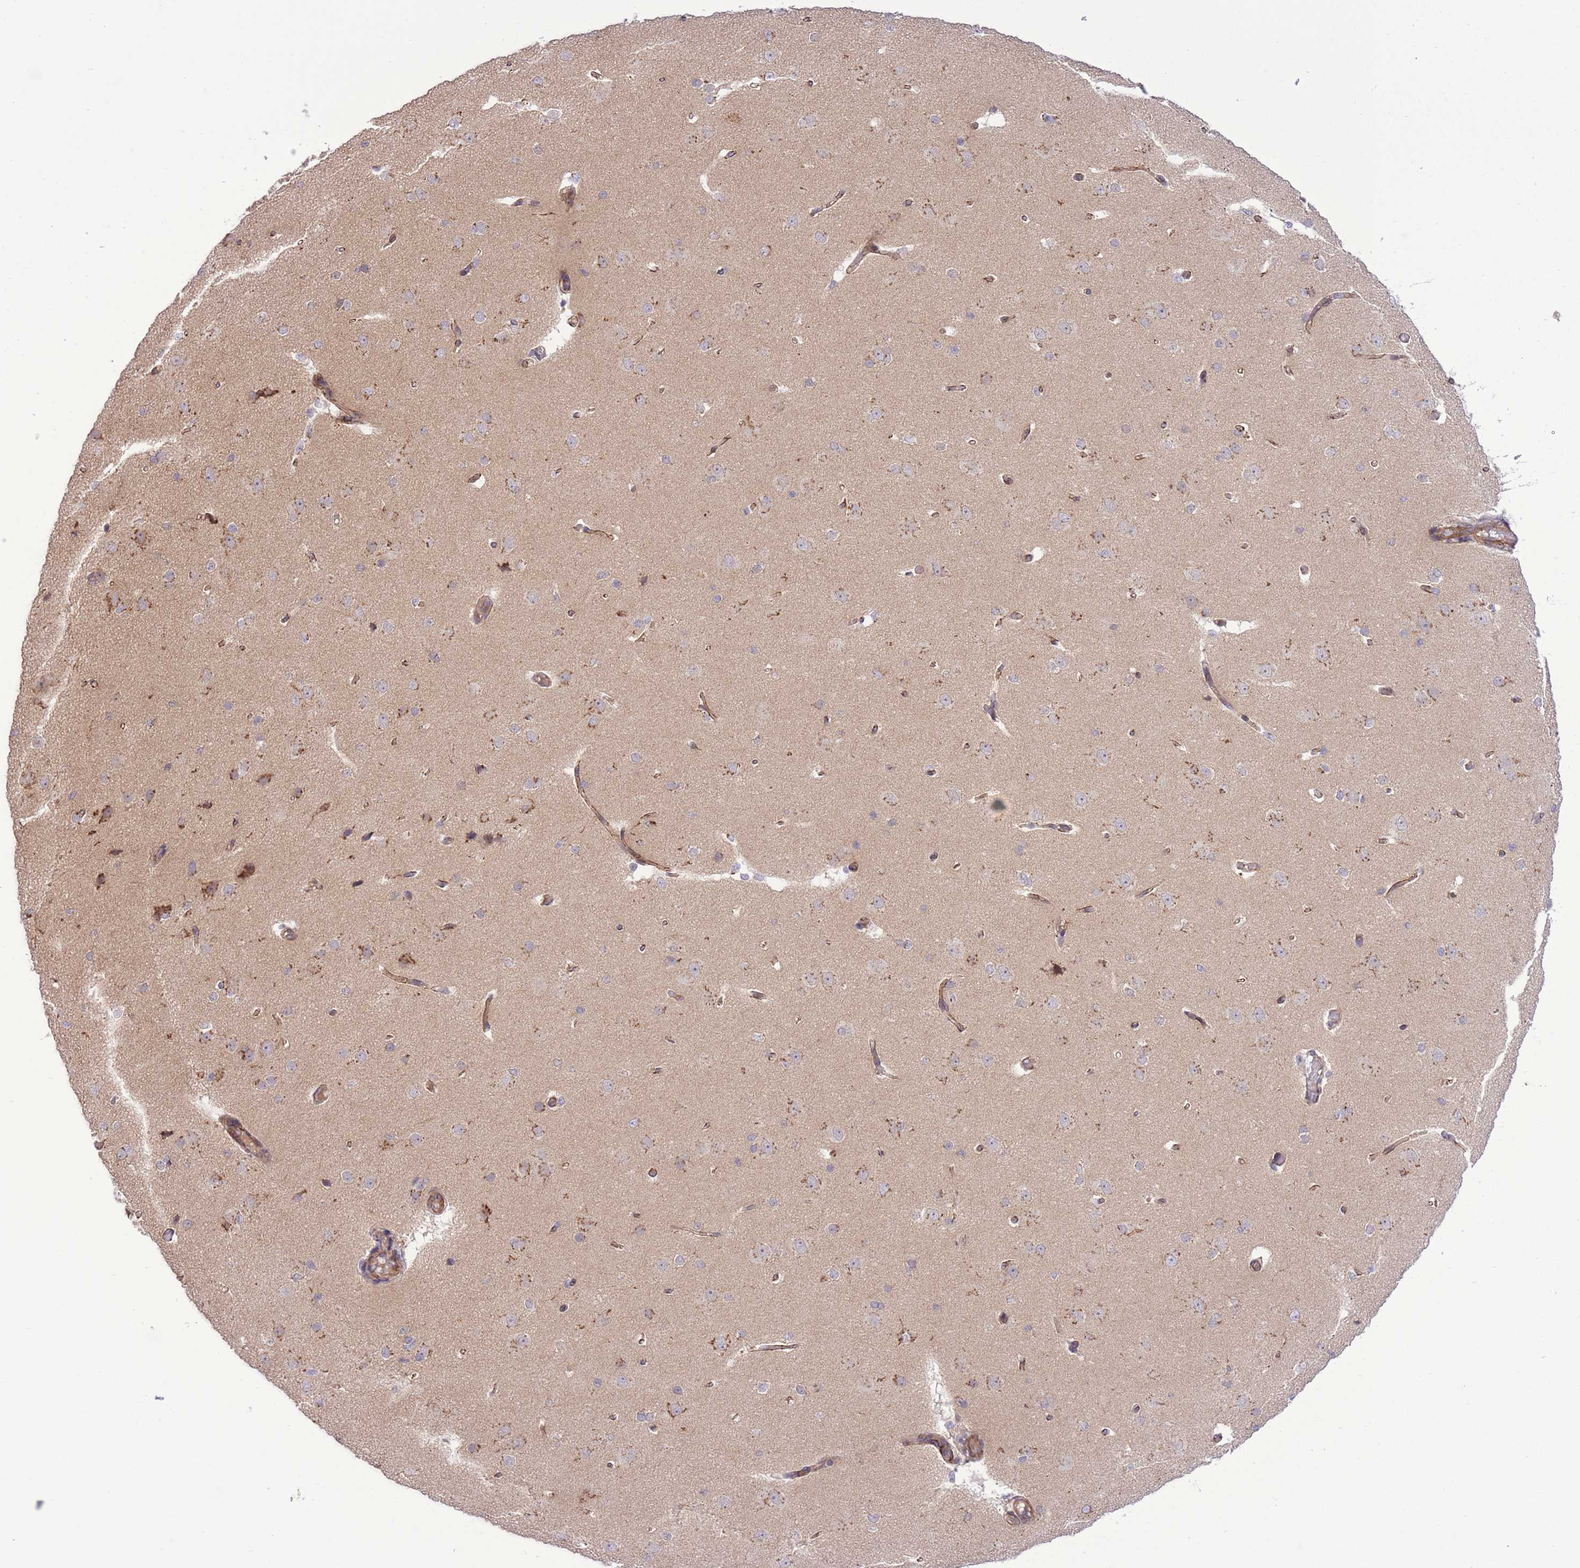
{"staining": {"intensity": "moderate", "quantity": ">75%", "location": "cytoplasmic/membranous"}, "tissue": "cerebral cortex", "cell_type": "Endothelial cells", "image_type": "normal", "snomed": [{"axis": "morphology", "description": "Normal tissue, NOS"}, {"axis": "morphology", "description": "Inflammation, NOS"}, {"axis": "topography", "description": "Cerebral cortex"}], "caption": "An immunohistochemistry (IHC) image of benign tissue is shown. Protein staining in brown shows moderate cytoplasmic/membranous positivity in cerebral cortex within endothelial cells.", "gene": "ZBED5", "patient": {"sex": "male", "age": 6}}